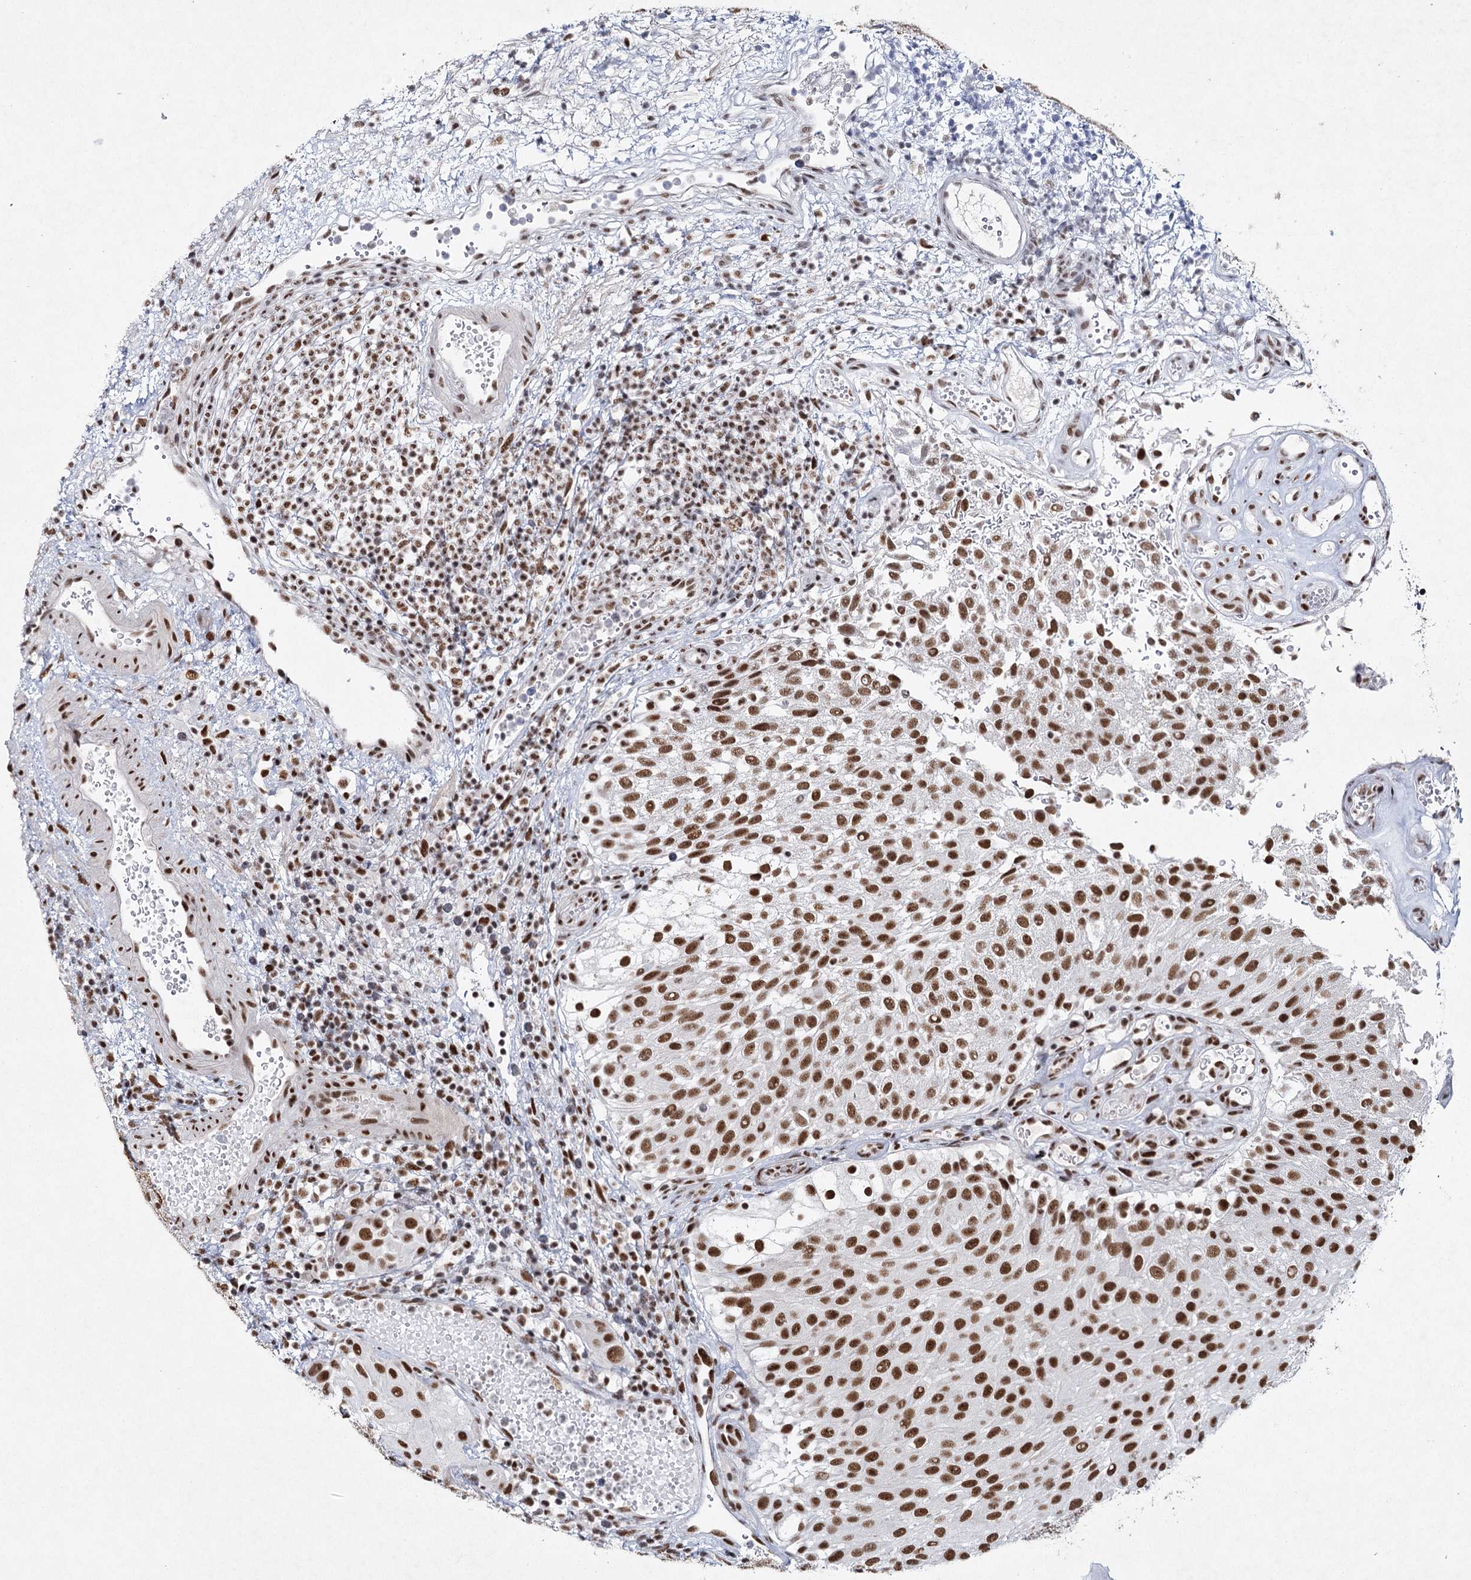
{"staining": {"intensity": "moderate", "quantity": ">75%", "location": "nuclear"}, "tissue": "urothelial cancer", "cell_type": "Tumor cells", "image_type": "cancer", "snomed": [{"axis": "morphology", "description": "Urothelial carcinoma, Low grade"}, {"axis": "topography", "description": "Urinary bladder"}], "caption": "A brown stain highlights moderate nuclear expression of a protein in urothelial cancer tumor cells. (DAB = brown stain, brightfield microscopy at high magnification).", "gene": "SCAF8", "patient": {"sex": "male", "age": 78}}